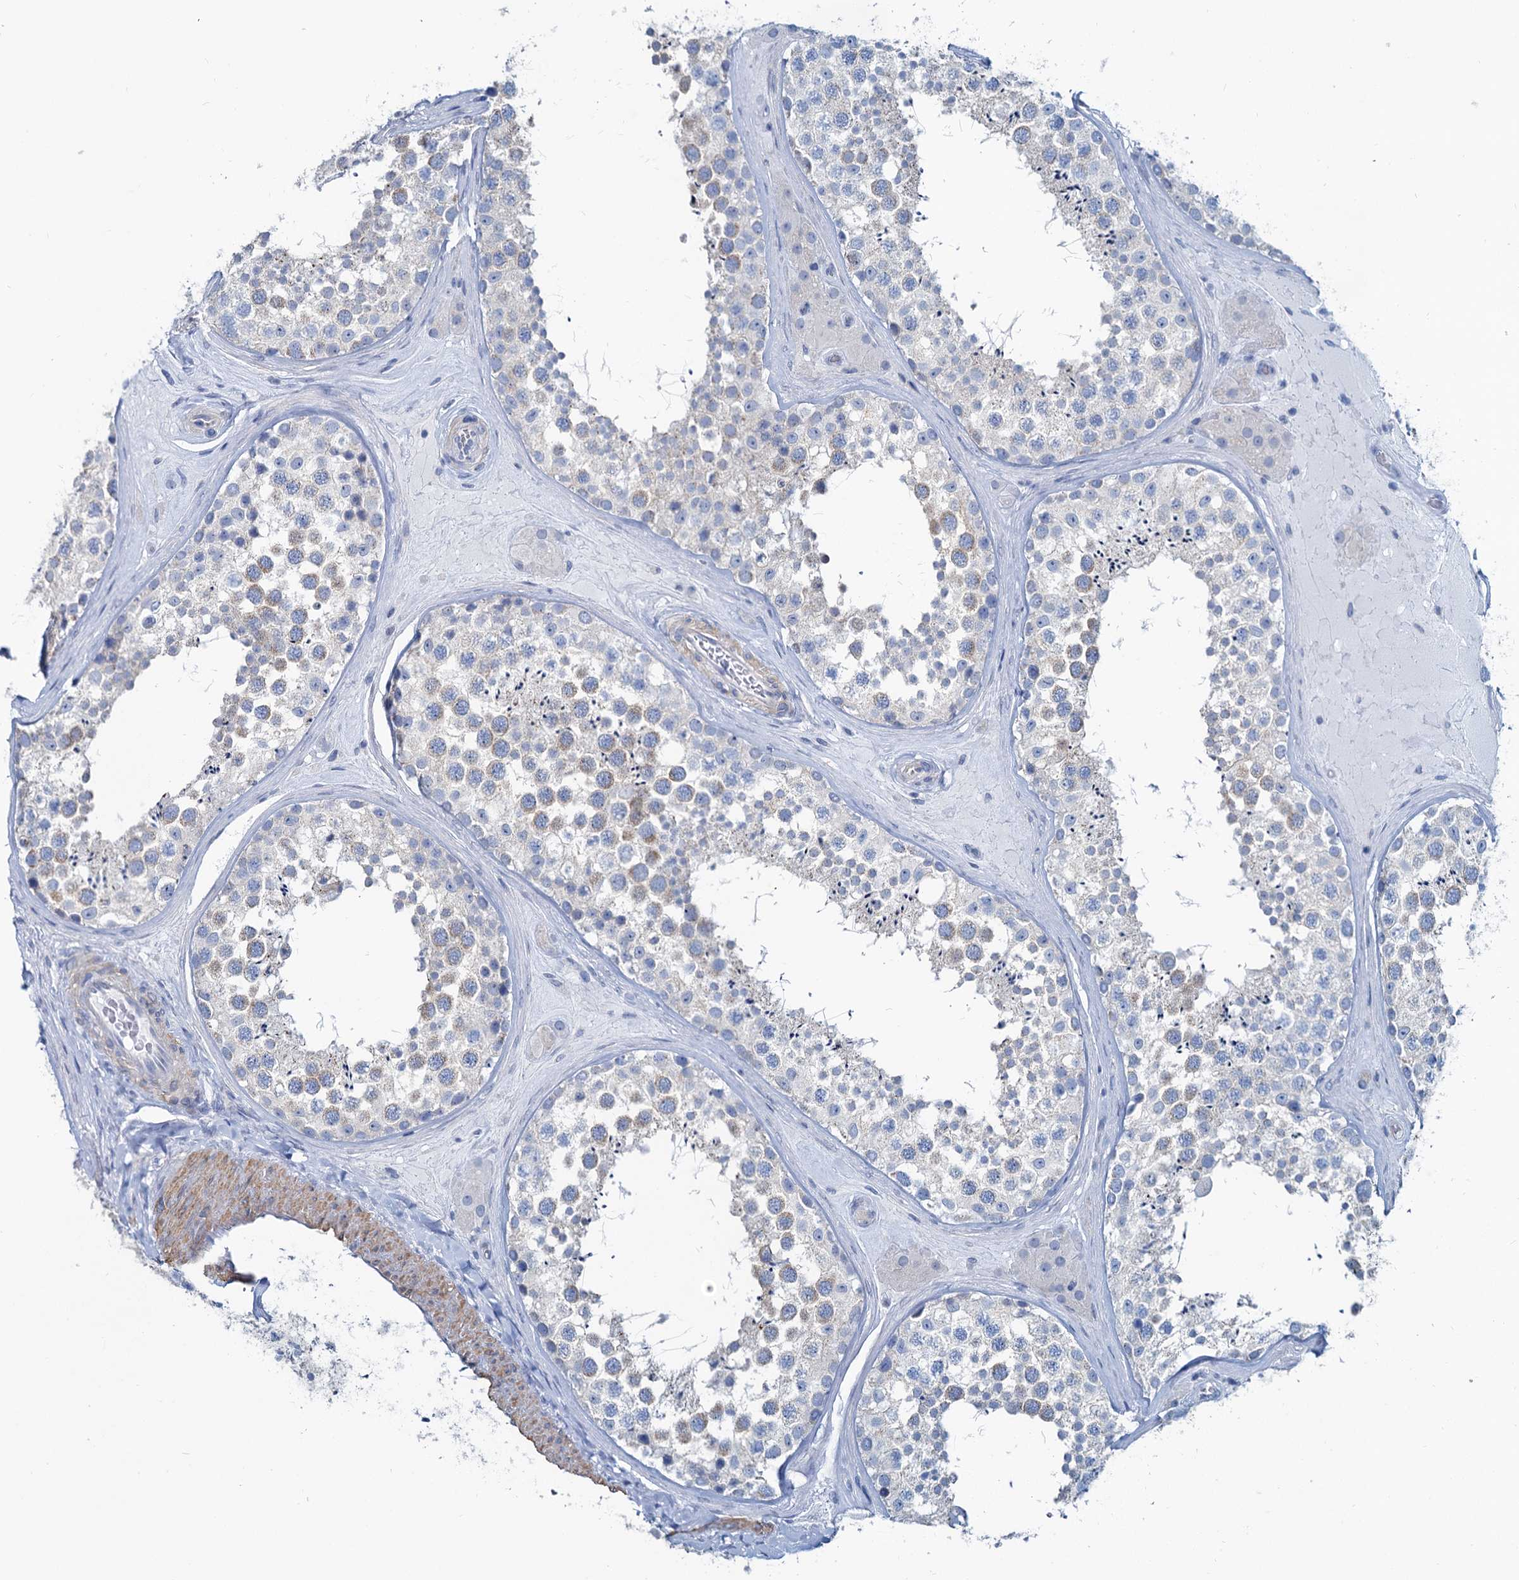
{"staining": {"intensity": "weak", "quantity": "<25%", "location": "cytoplasmic/membranous"}, "tissue": "testis", "cell_type": "Cells in seminiferous ducts", "image_type": "normal", "snomed": [{"axis": "morphology", "description": "Normal tissue, NOS"}, {"axis": "topography", "description": "Testis"}], "caption": "An IHC micrograph of unremarkable testis is shown. There is no staining in cells in seminiferous ducts of testis. Brightfield microscopy of immunohistochemistry stained with DAB (brown) and hematoxylin (blue), captured at high magnification.", "gene": "SLC1A3", "patient": {"sex": "male", "age": 46}}